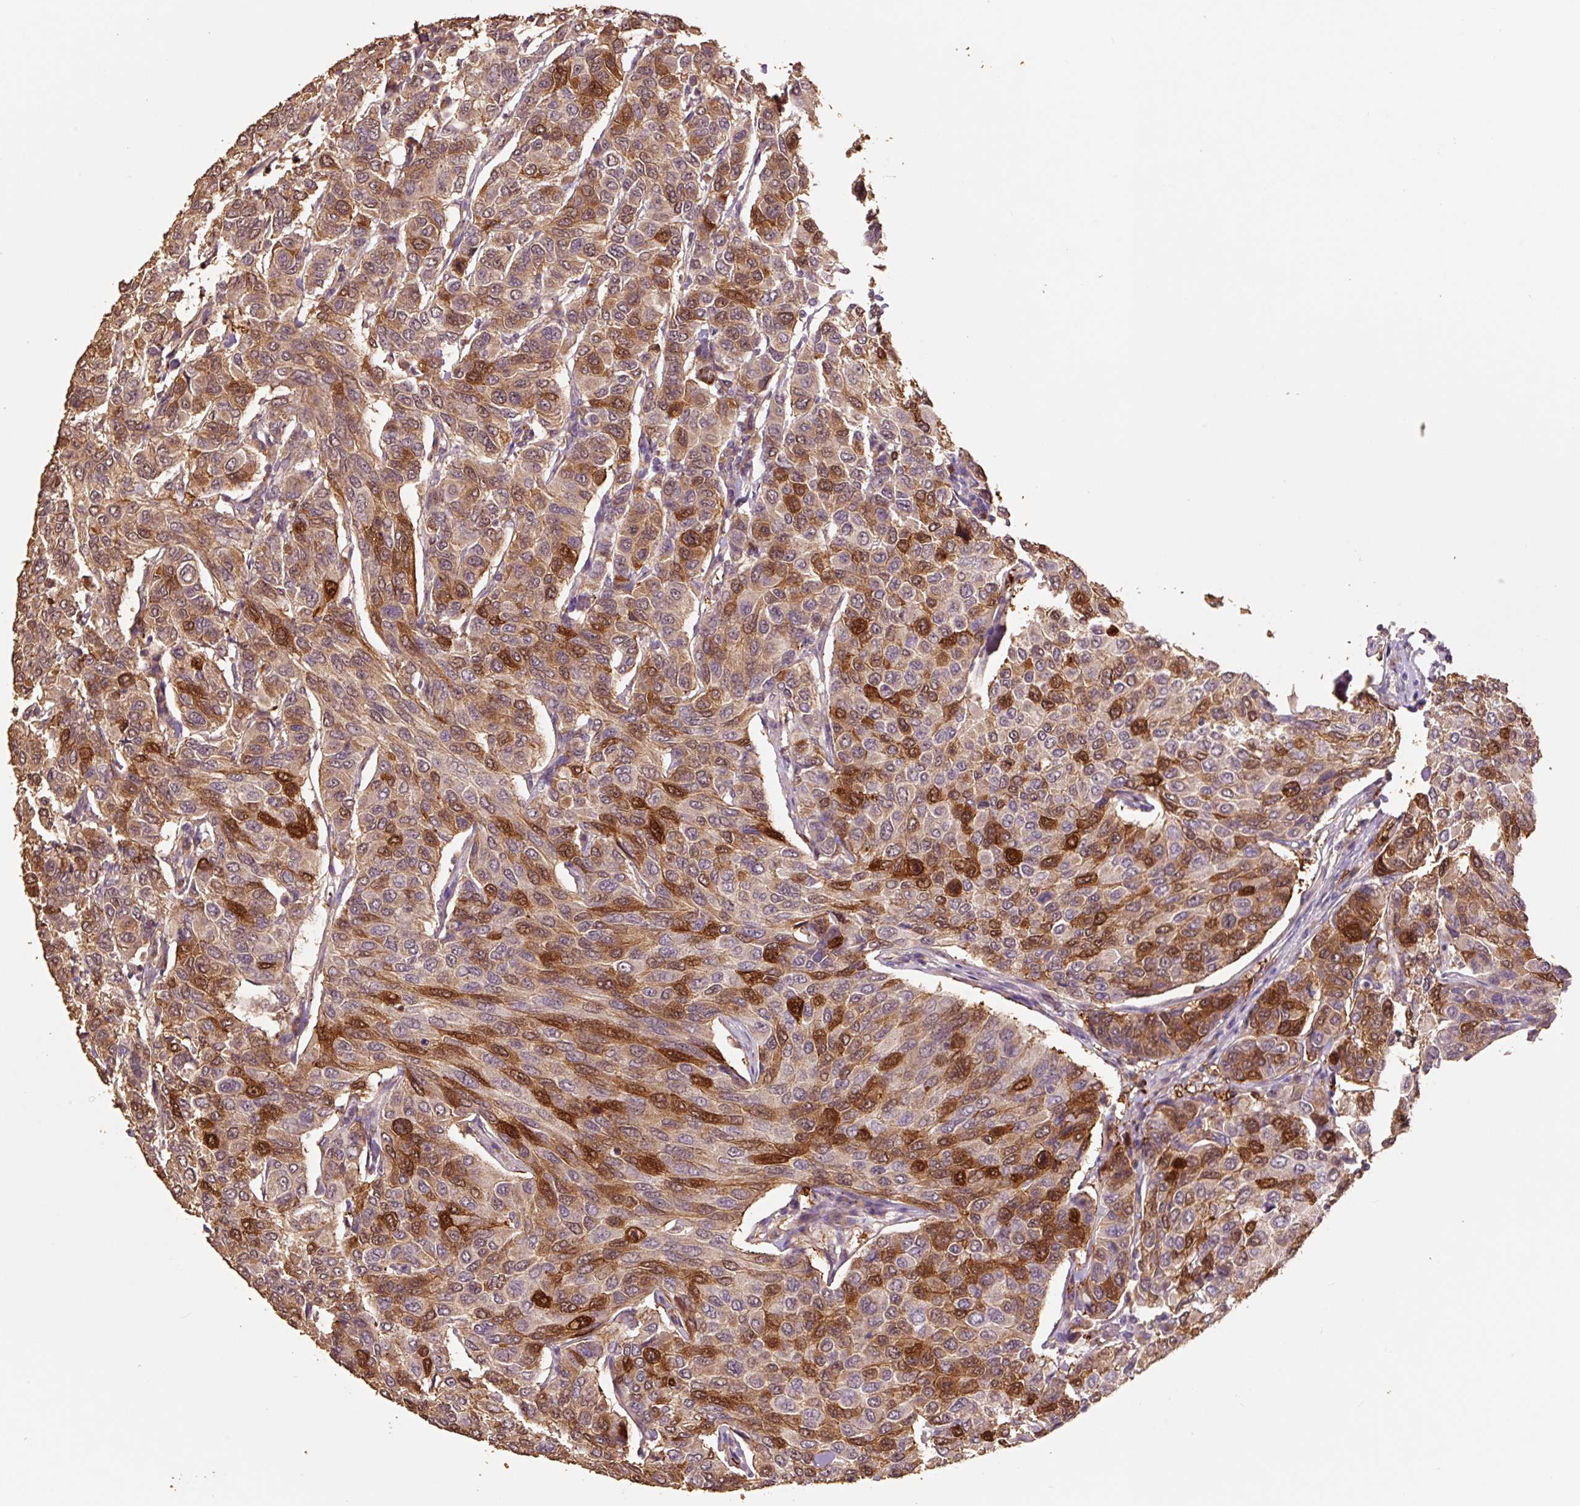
{"staining": {"intensity": "strong", "quantity": "25%-75%", "location": "cytoplasmic/membranous,nuclear"}, "tissue": "breast cancer", "cell_type": "Tumor cells", "image_type": "cancer", "snomed": [{"axis": "morphology", "description": "Duct carcinoma"}, {"axis": "topography", "description": "Breast"}], "caption": "A photomicrograph of breast cancer (invasive ductal carcinoma) stained for a protein reveals strong cytoplasmic/membranous and nuclear brown staining in tumor cells.", "gene": "HERC2", "patient": {"sex": "female", "age": 55}}